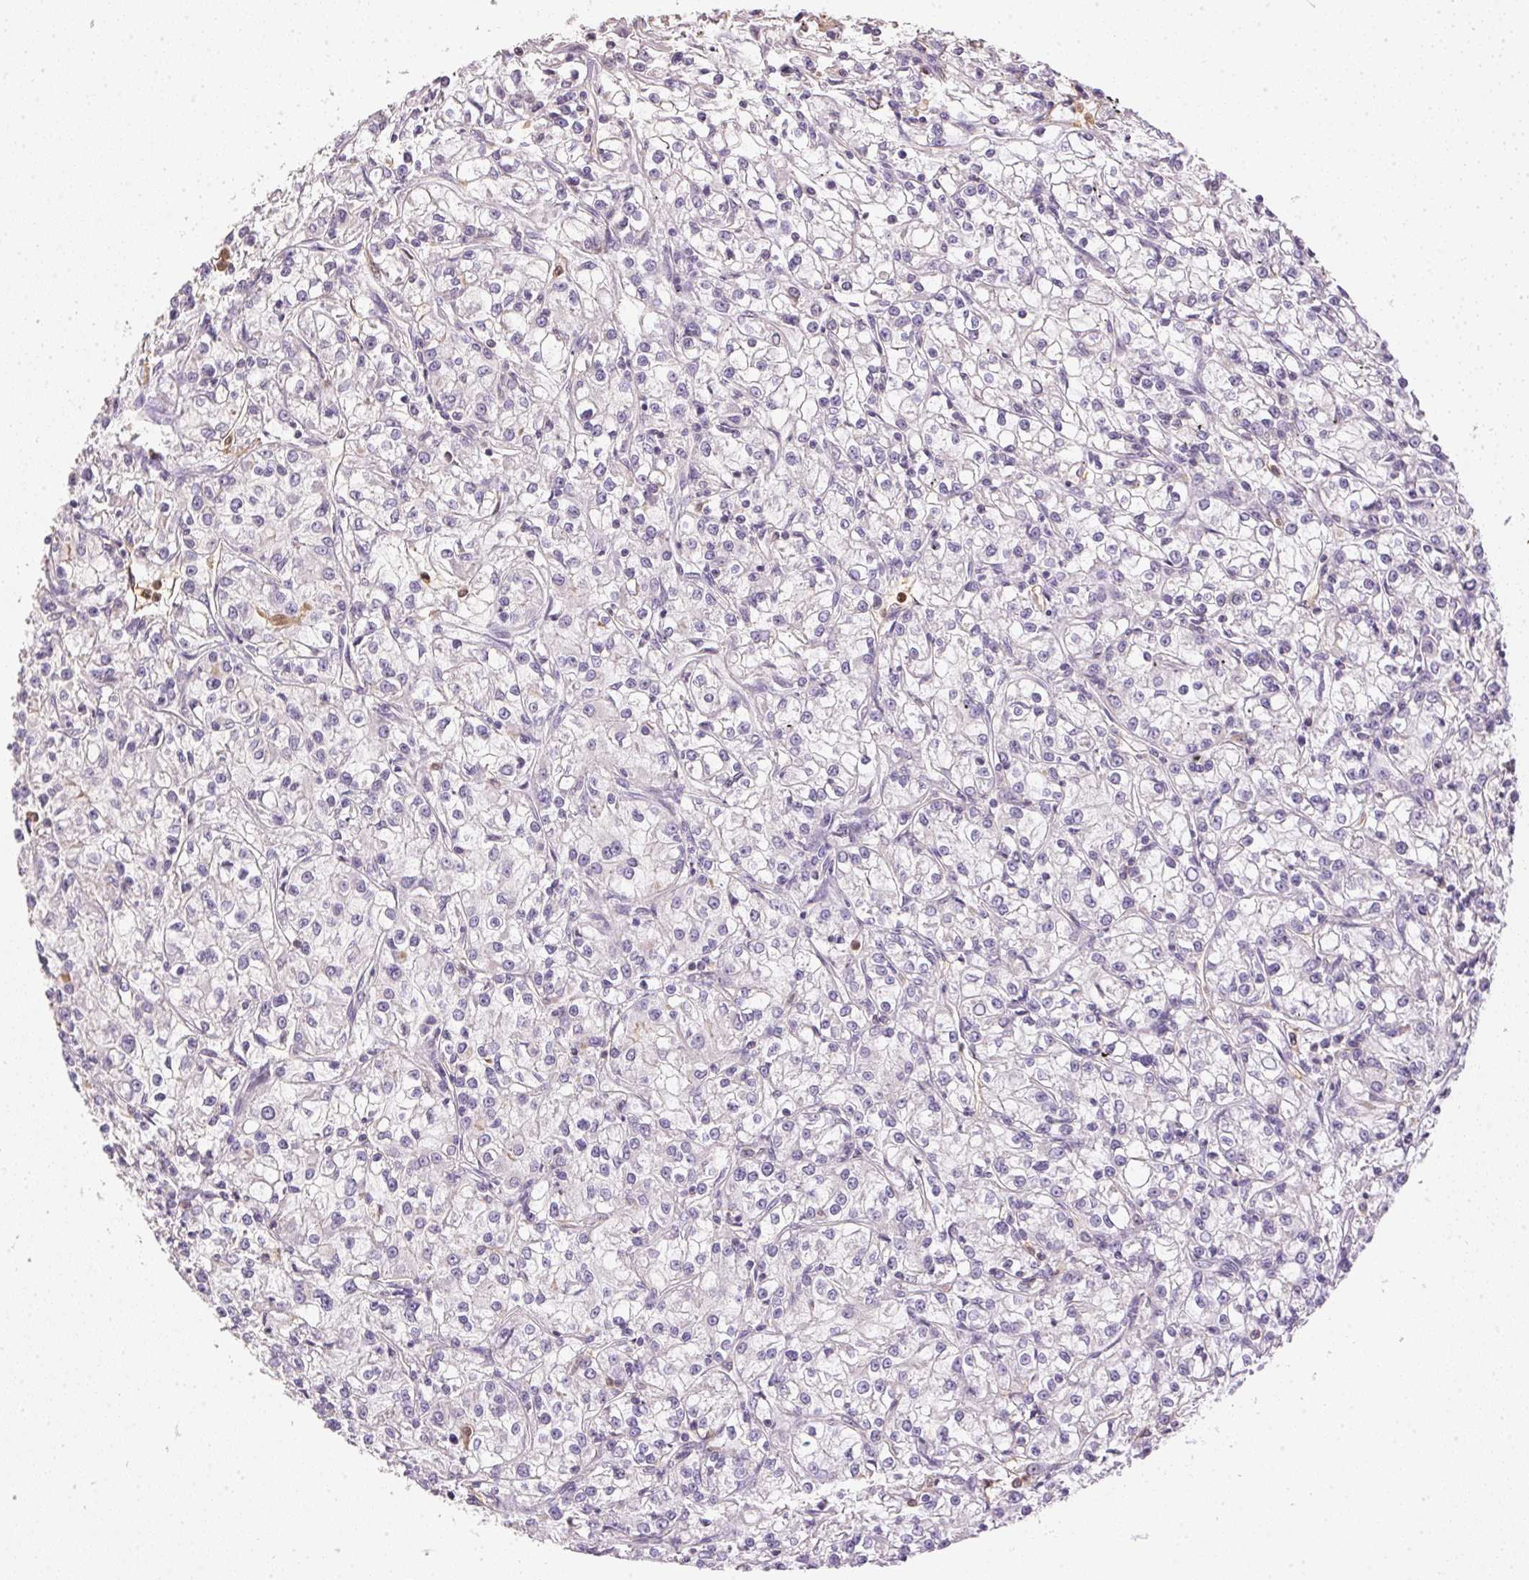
{"staining": {"intensity": "negative", "quantity": "none", "location": "none"}, "tissue": "renal cancer", "cell_type": "Tumor cells", "image_type": "cancer", "snomed": [{"axis": "morphology", "description": "Adenocarcinoma, NOS"}, {"axis": "topography", "description": "Kidney"}], "caption": "Protein analysis of renal adenocarcinoma displays no significant positivity in tumor cells. (Brightfield microscopy of DAB immunohistochemistry (IHC) at high magnification).", "gene": "S100A3", "patient": {"sex": "female", "age": 59}}